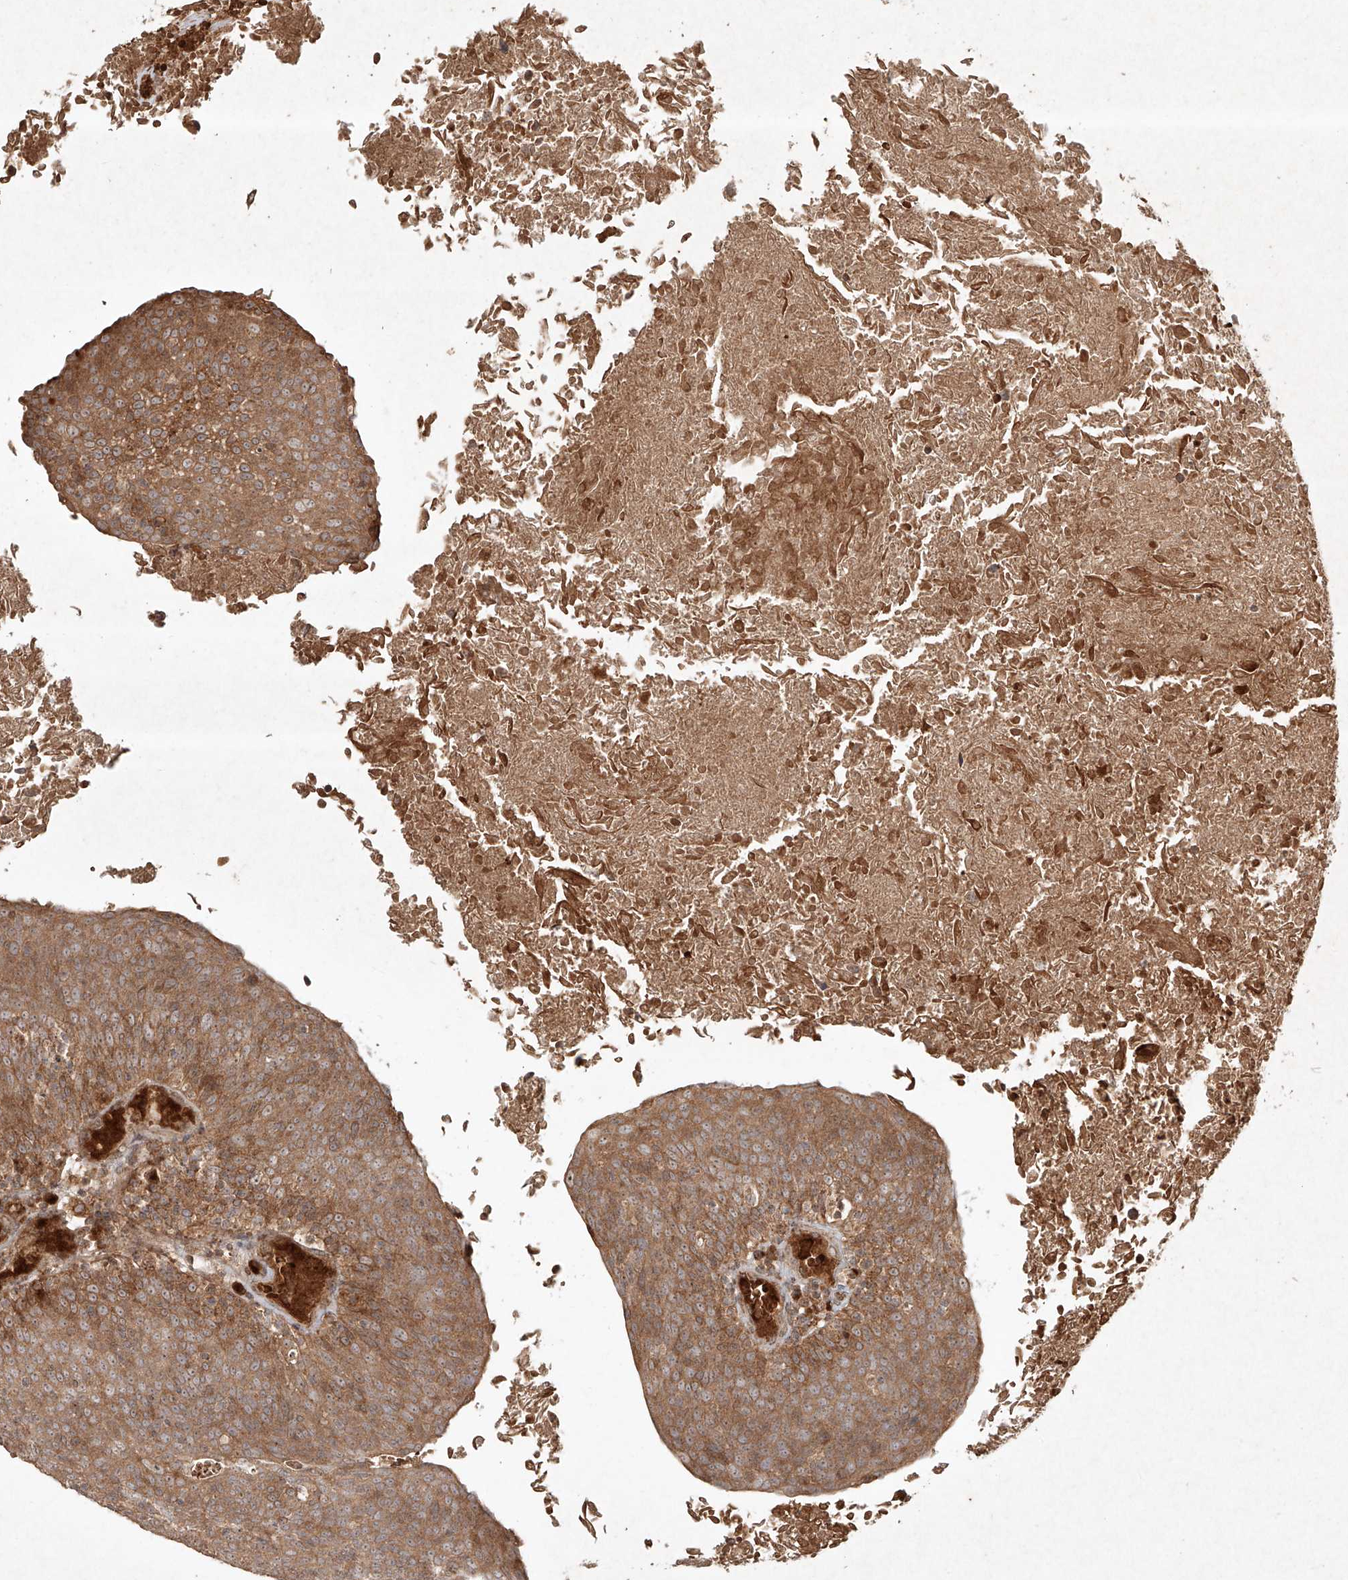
{"staining": {"intensity": "moderate", "quantity": ">75%", "location": "cytoplasmic/membranous,nuclear"}, "tissue": "head and neck cancer", "cell_type": "Tumor cells", "image_type": "cancer", "snomed": [{"axis": "morphology", "description": "Squamous cell carcinoma, NOS"}, {"axis": "morphology", "description": "Squamous cell carcinoma, metastatic, NOS"}, {"axis": "topography", "description": "Lymph node"}, {"axis": "topography", "description": "Head-Neck"}], "caption": "Moderate cytoplasmic/membranous and nuclear staining for a protein is present in approximately >75% of tumor cells of head and neck cancer using immunohistochemistry.", "gene": "CYYR1", "patient": {"sex": "male", "age": 62}}